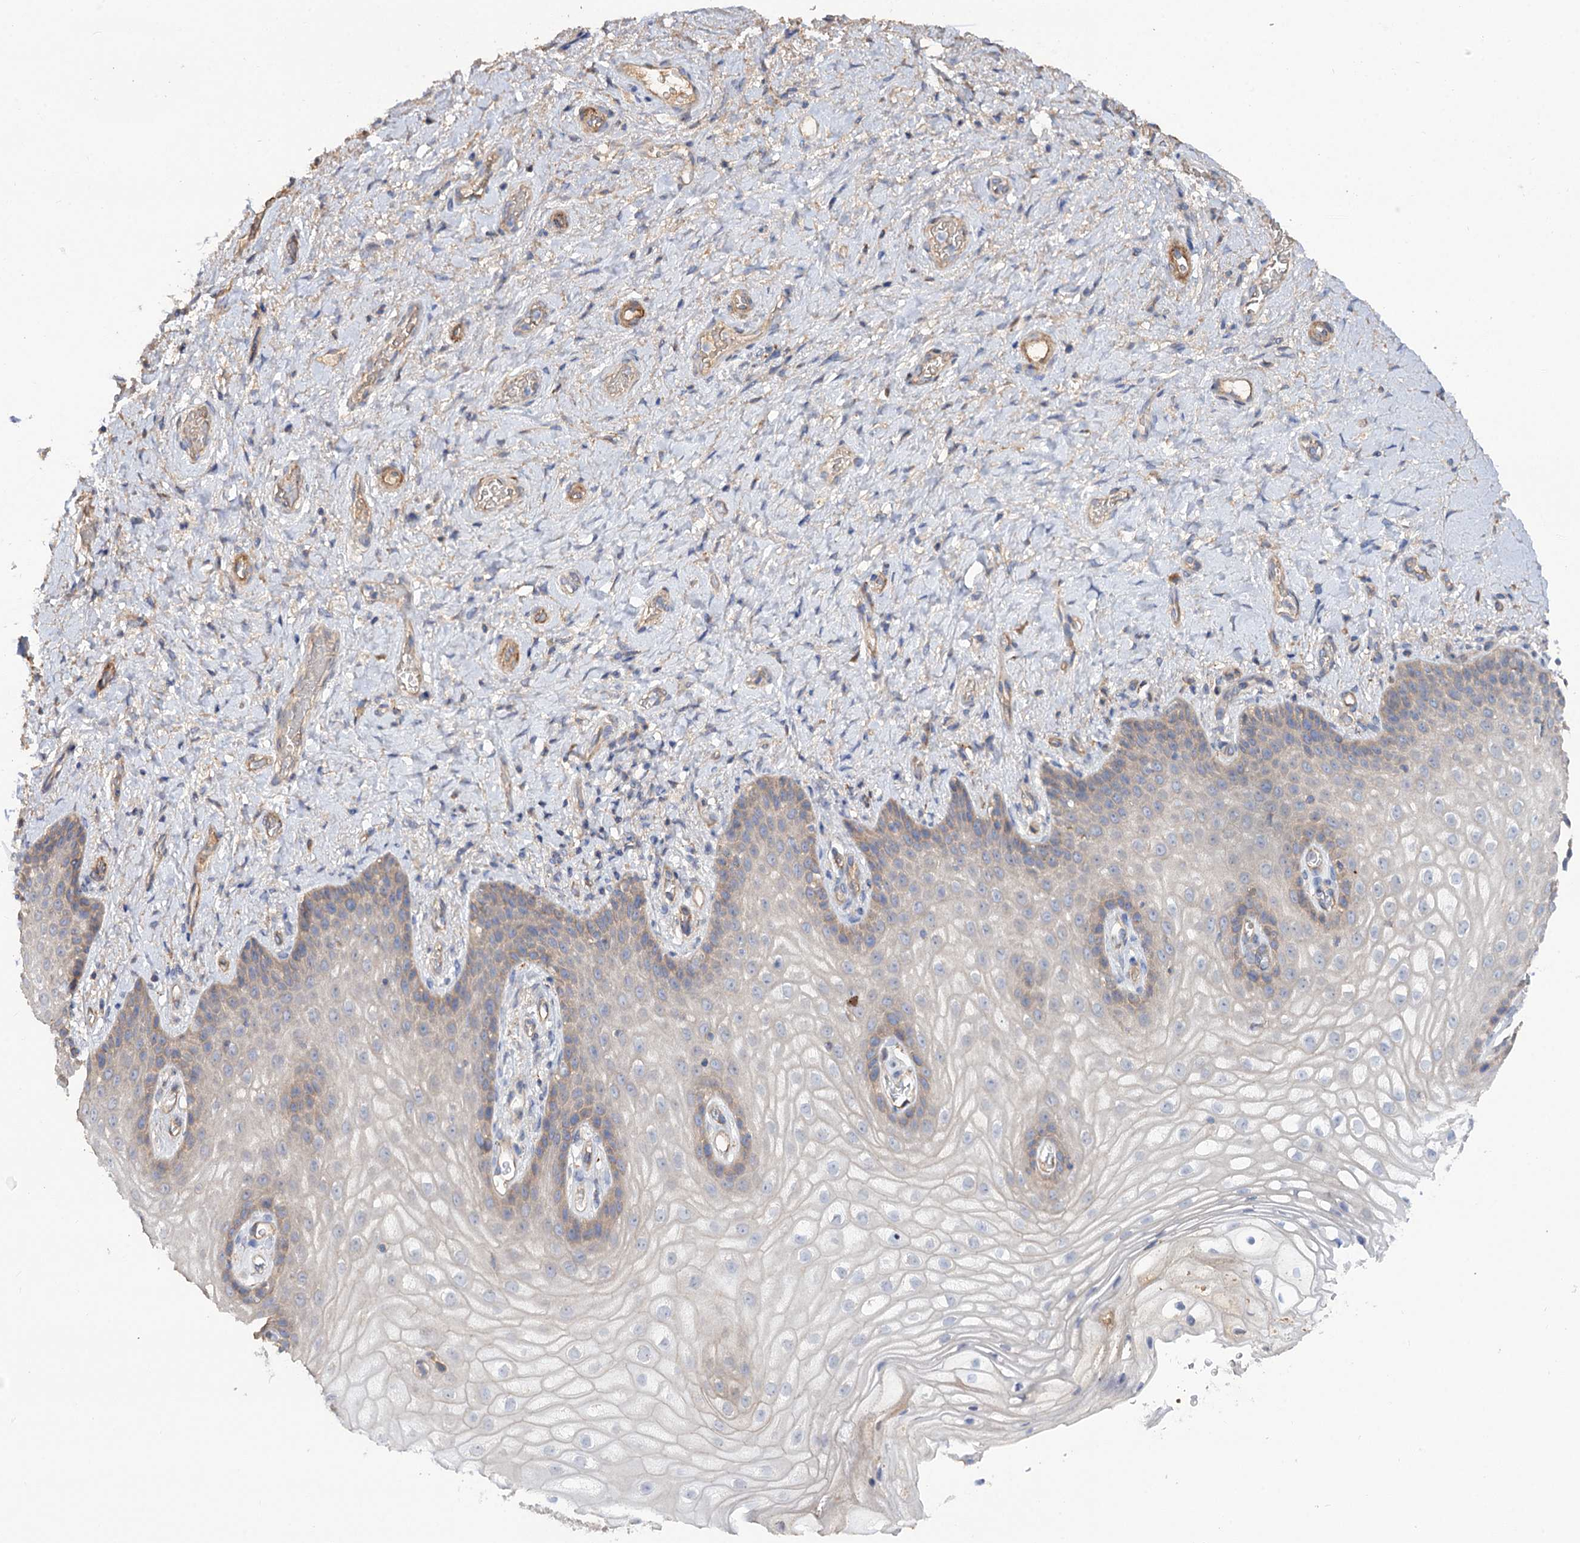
{"staining": {"intensity": "weak", "quantity": "<25%", "location": "cytoplasmic/membranous"}, "tissue": "vagina", "cell_type": "Squamous epithelial cells", "image_type": "normal", "snomed": [{"axis": "morphology", "description": "Normal tissue, NOS"}, {"axis": "topography", "description": "Vagina"}], "caption": "Squamous epithelial cells are negative for brown protein staining in benign vagina. (IHC, brightfield microscopy, high magnification).", "gene": "NUDCD2", "patient": {"sex": "female", "age": 60}}